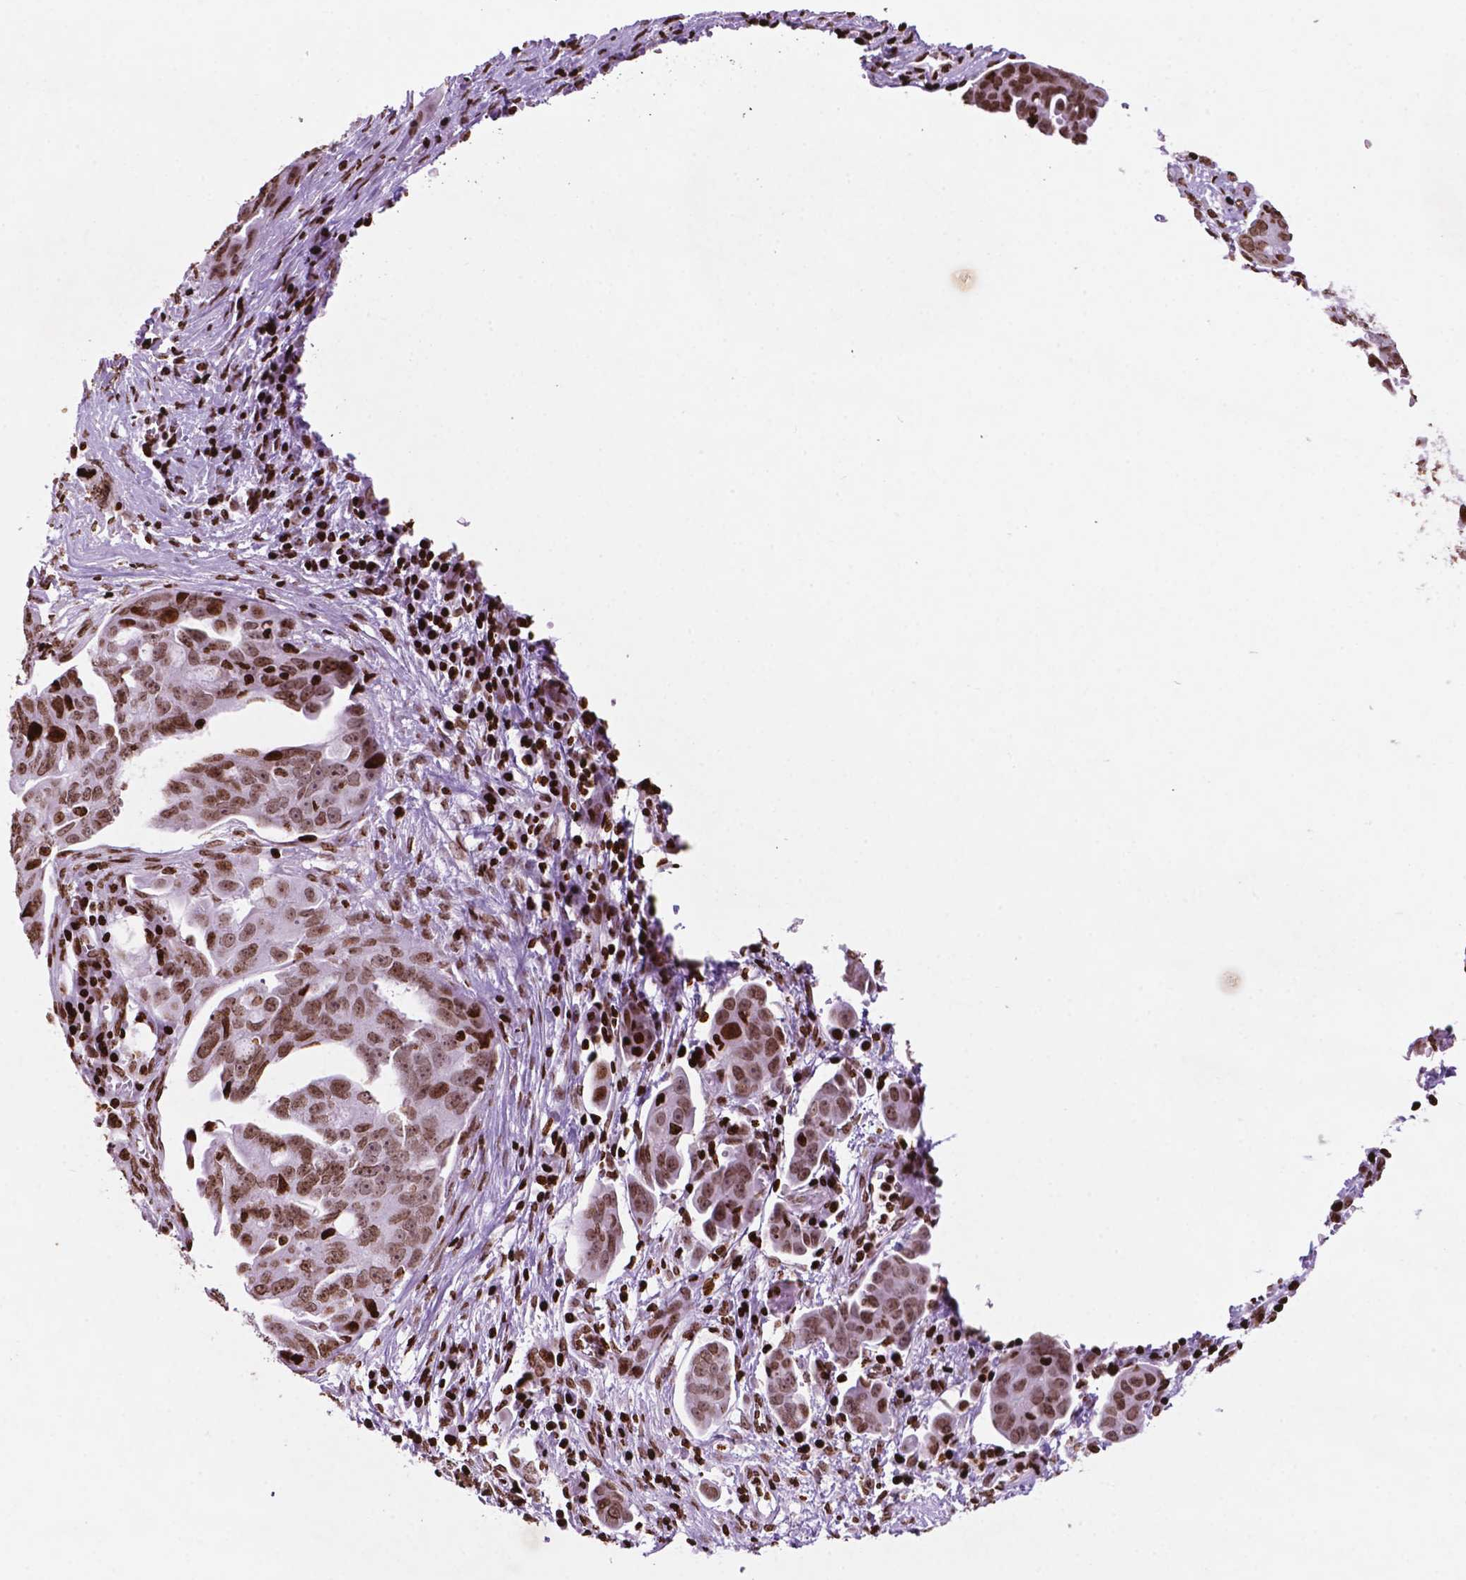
{"staining": {"intensity": "moderate", "quantity": ">75%", "location": "nuclear"}, "tissue": "ovarian cancer", "cell_type": "Tumor cells", "image_type": "cancer", "snomed": [{"axis": "morphology", "description": "Carcinoma, endometroid"}, {"axis": "topography", "description": "Ovary"}], "caption": "Moderate nuclear expression is present in approximately >75% of tumor cells in ovarian endometroid carcinoma.", "gene": "TMEM250", "patient": {"sex": "female", "age": 70}}